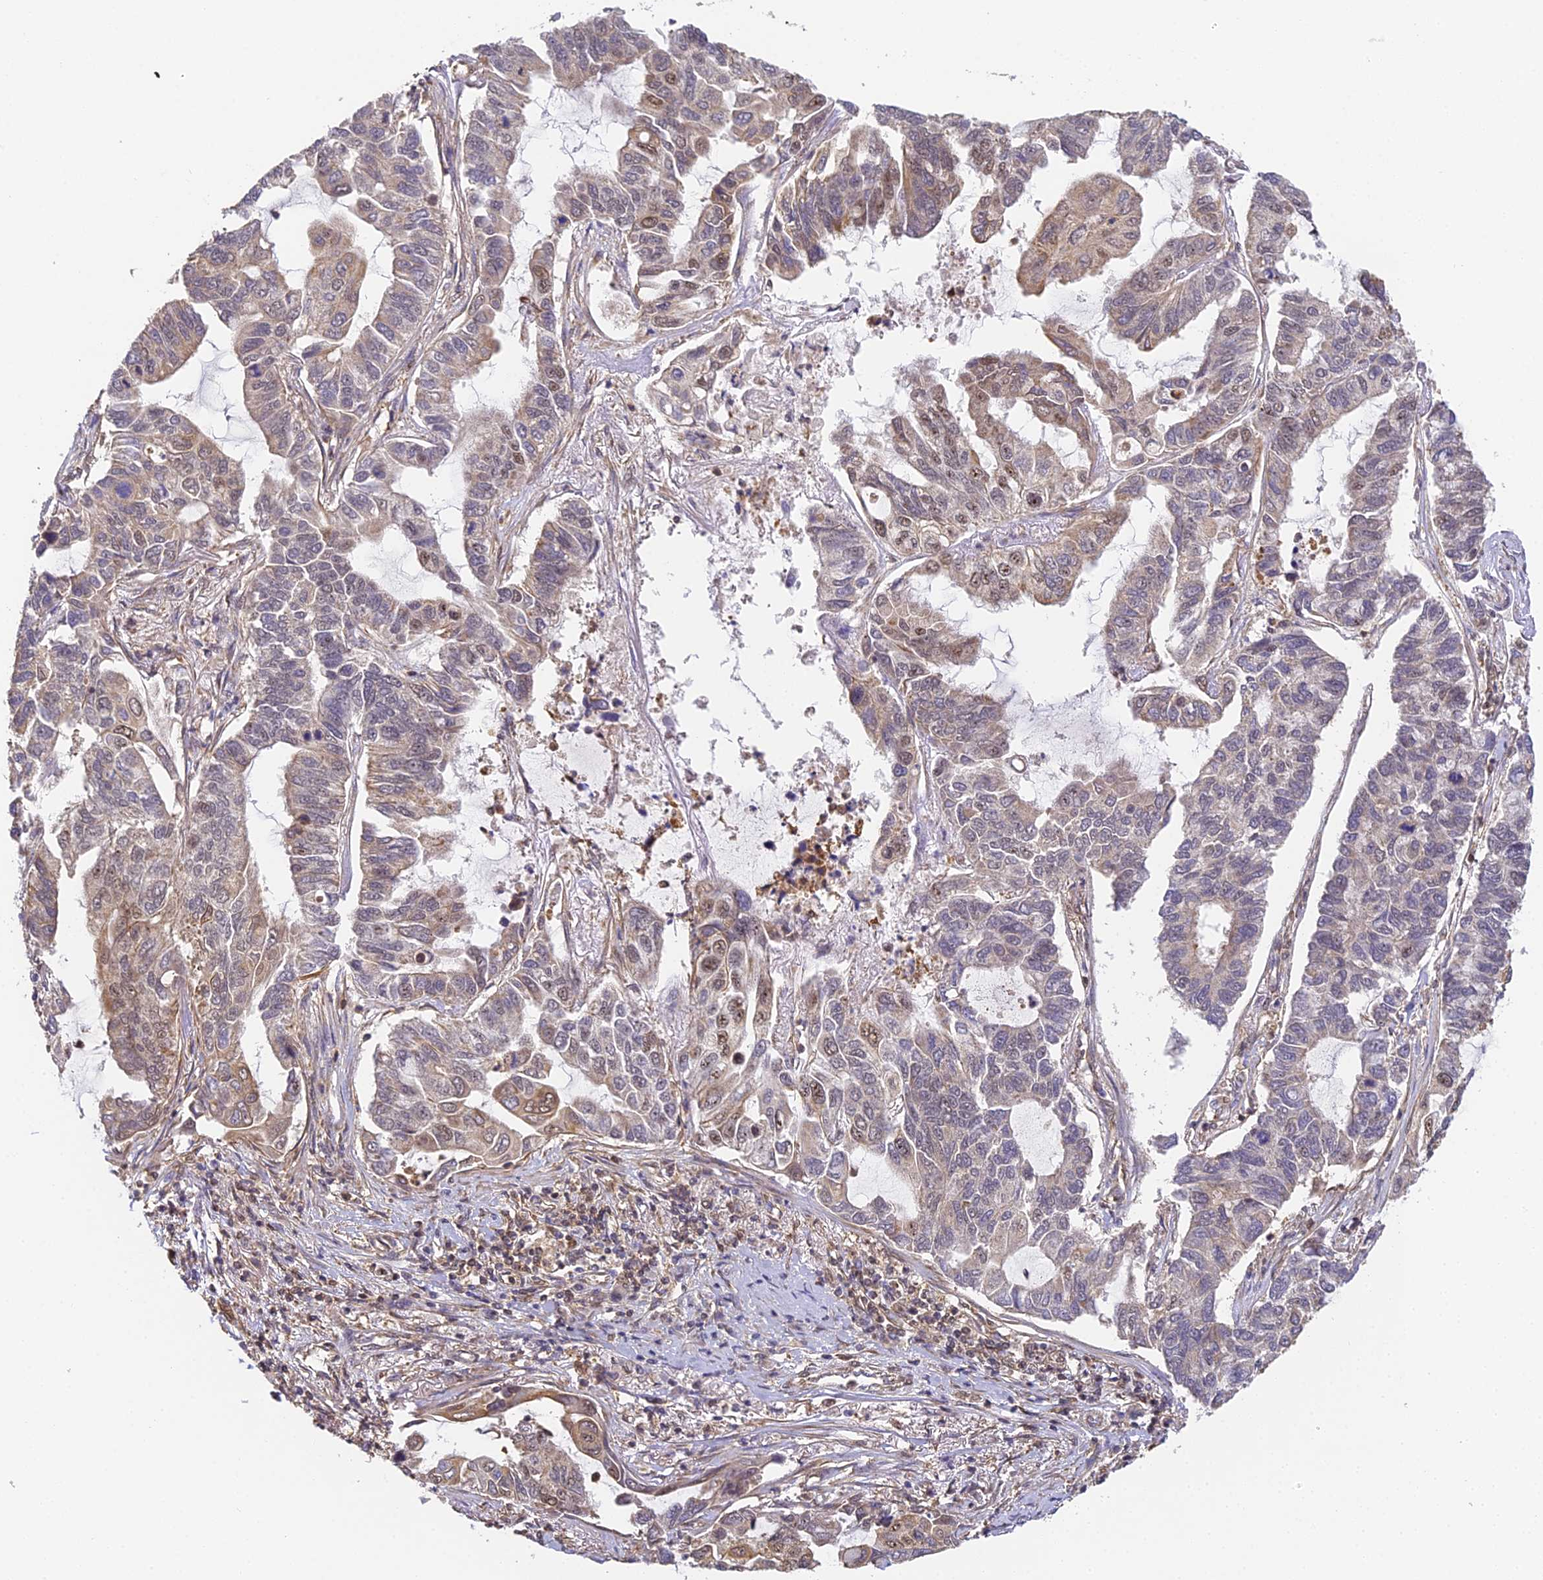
{"staining": {"intensity": "moderate", "quantity": "<25%", "location": "nuclear"}, "tissue": "lung cancer", "cell_type": "Tumor cells", "image_type": "cancer", "snomed": [{"axis": "morphology", "description": "Adenocarcinoma, NOS"}, {"axis": "topography", "description": "Lung"}], "caption": "Lung cancer stained with a brown dye demonstrates moderate nuclear positive staining in about <25% of tumor cells.", "gene": "ZNF443", "patient": {"sex": "male", "age": 64}}